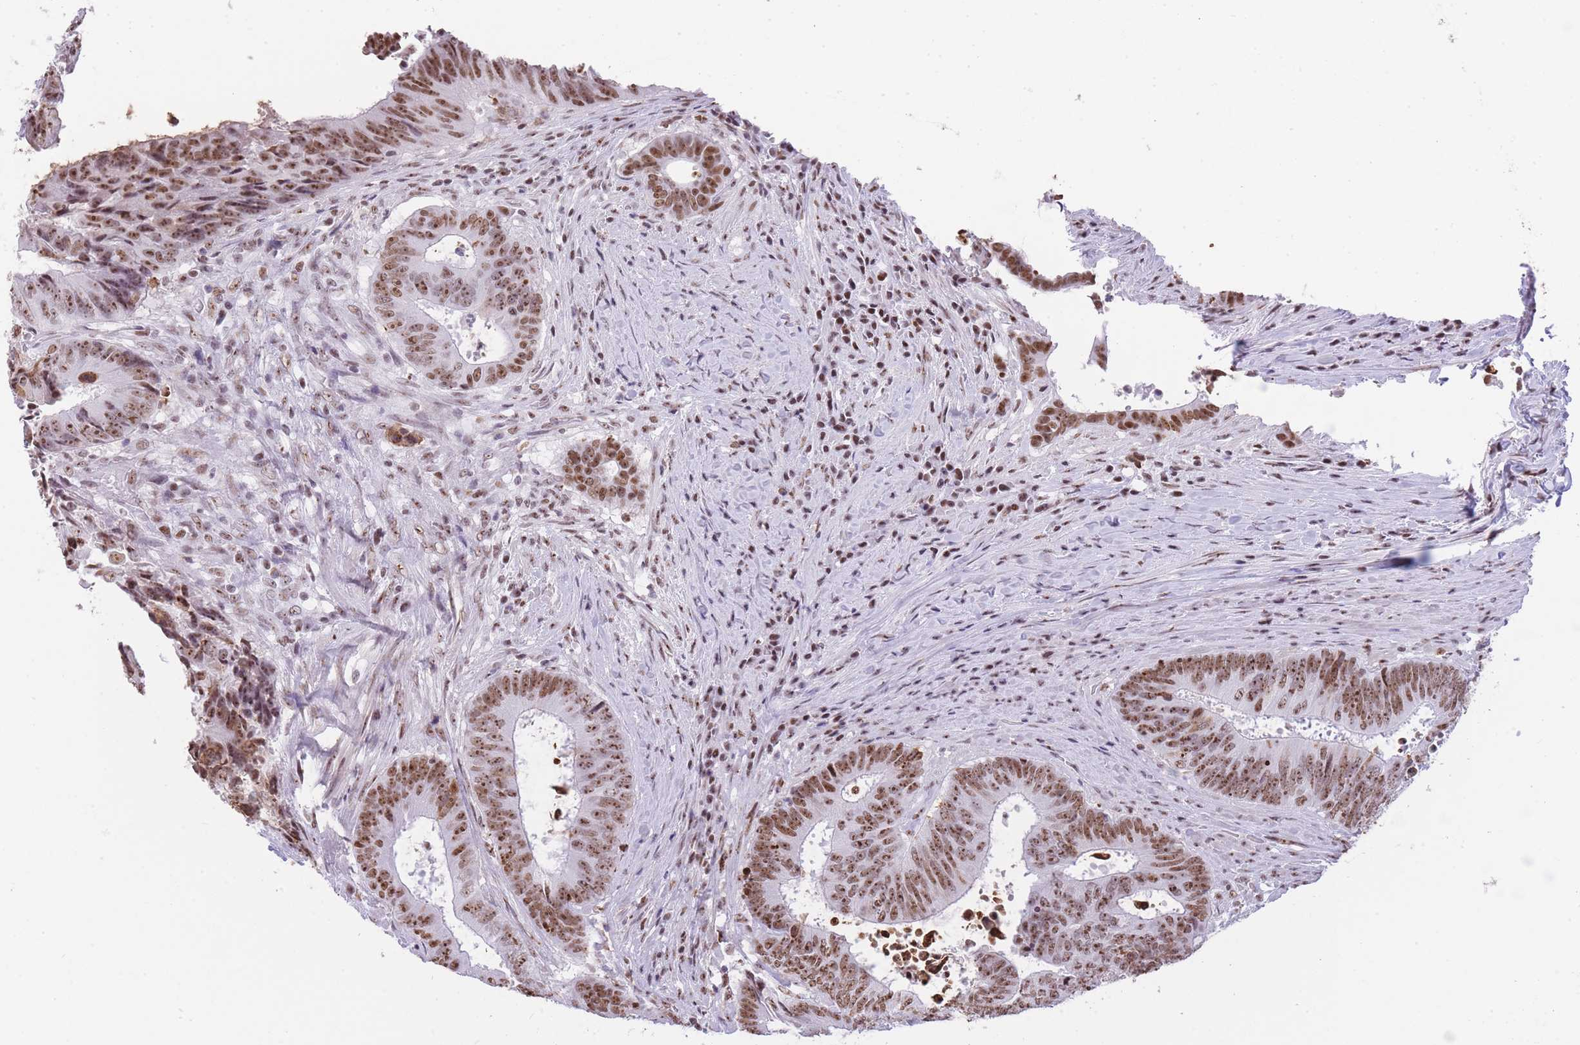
{"staining": {"intensity": "moderate", "quantity": ">75%", "location": "nuclear"}, "tissue": "colorectal cancer", "cell_type": "Tumor cells", "image_type": "cancer", "snomed": [{"axis": "morphology", "description": "Adenocarcinoma, NOS"}, {"axis": "topography", "description": "Rectum"}], "caption": "Colorectal adenocarcinoma stained for a protein (brown) reveals moderate nuclear positive expression in about >75% of tumor cells.", "gene": "EVC2", "patient": {"sex": "male", "age": 72}}